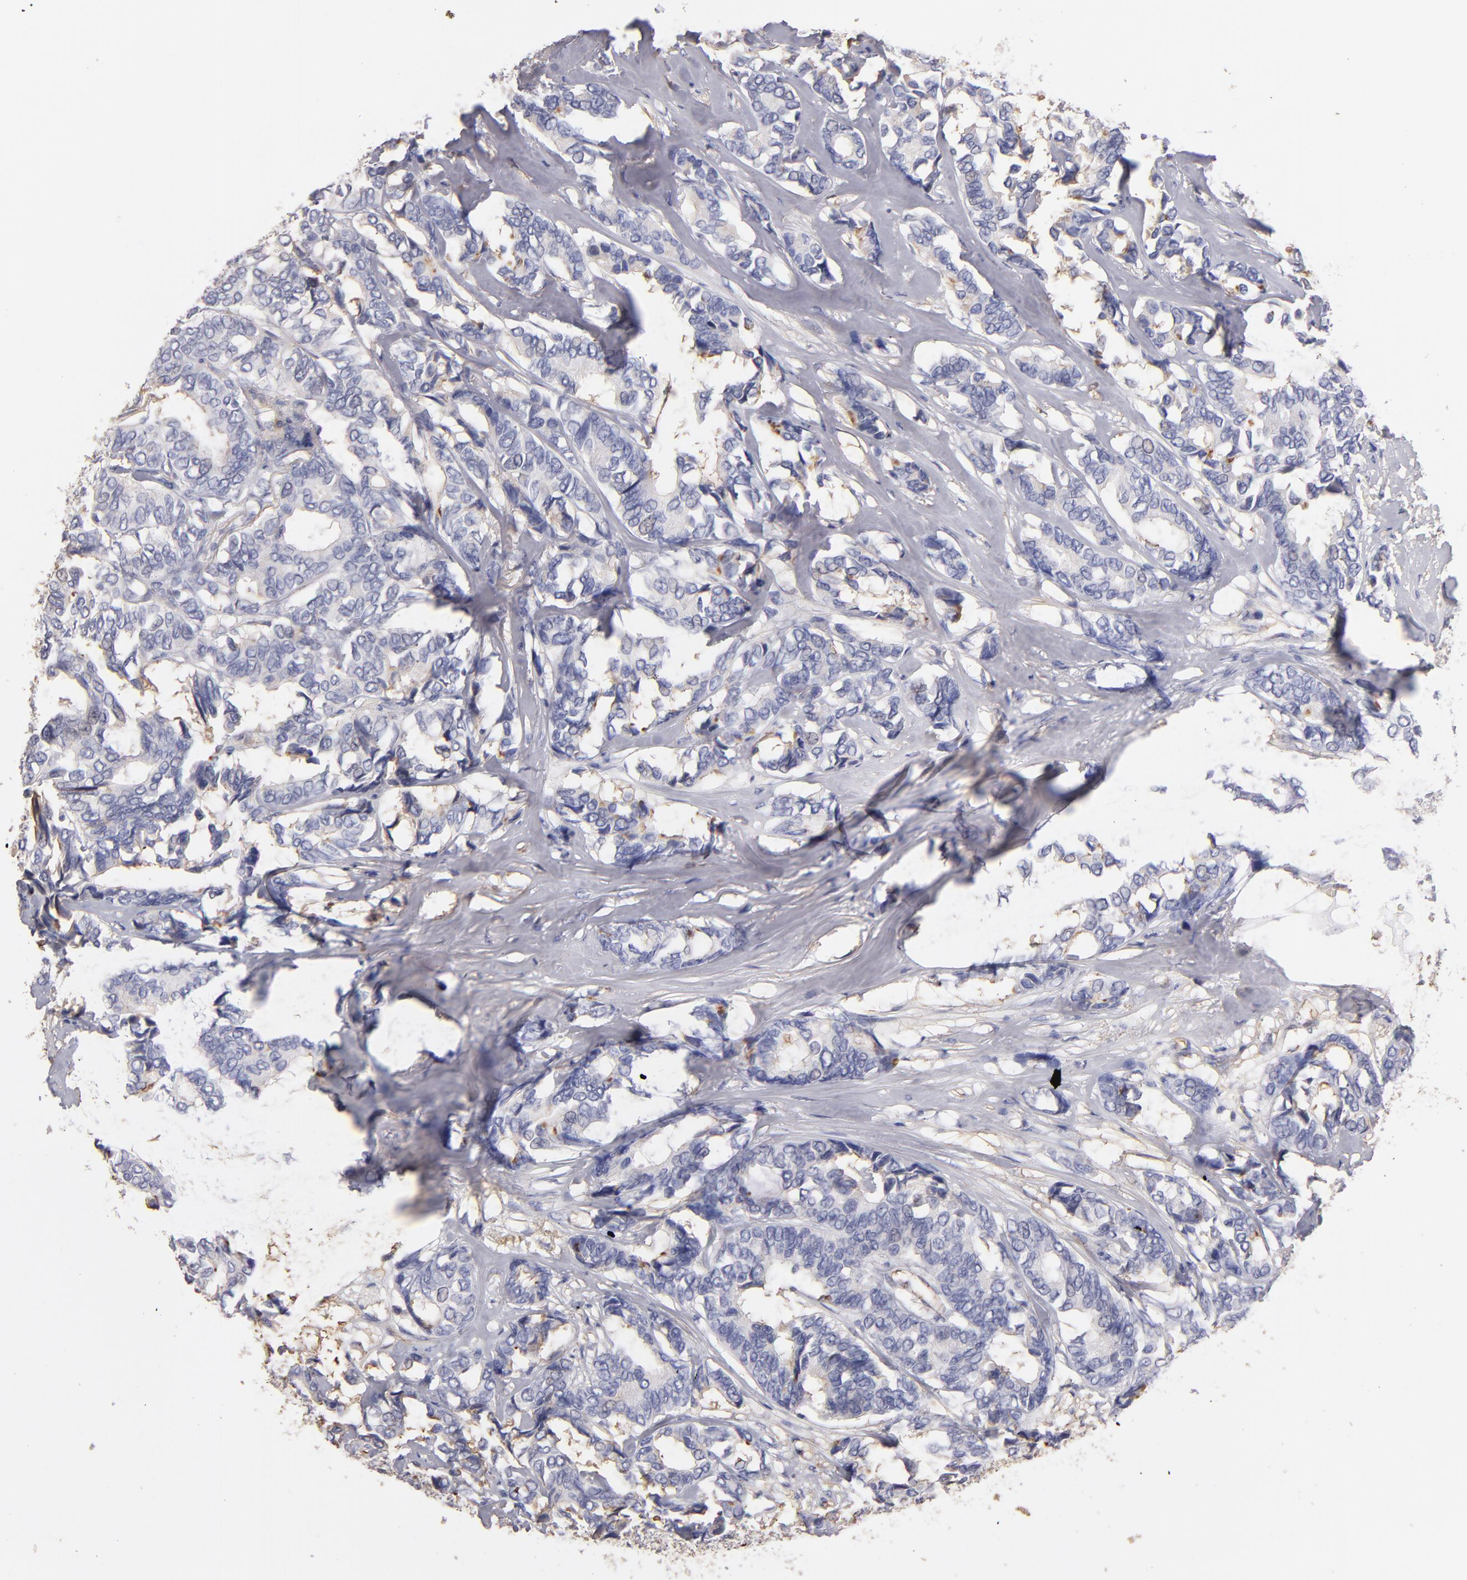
{"staining": {"intensity": "negative", "quantity": "none", "location": "none"}, "tissue": "breast cancer", "cell_type": "Tumor cells", "image_type": "cancer", "snomed": [{"axis": "morphology", "description": "Duct carcinoma"}, {"axis": "topography", "description": "Breast"}], "caption": "An immunohistochemistry (IHC) photomicrograph of intraductal carcinoma (breast) is shown. There is no staining in tumor cells of intraductal carcinoma (breast).", "gene": "ABCB1", "patient": {"sex": "female", "age": 87}}